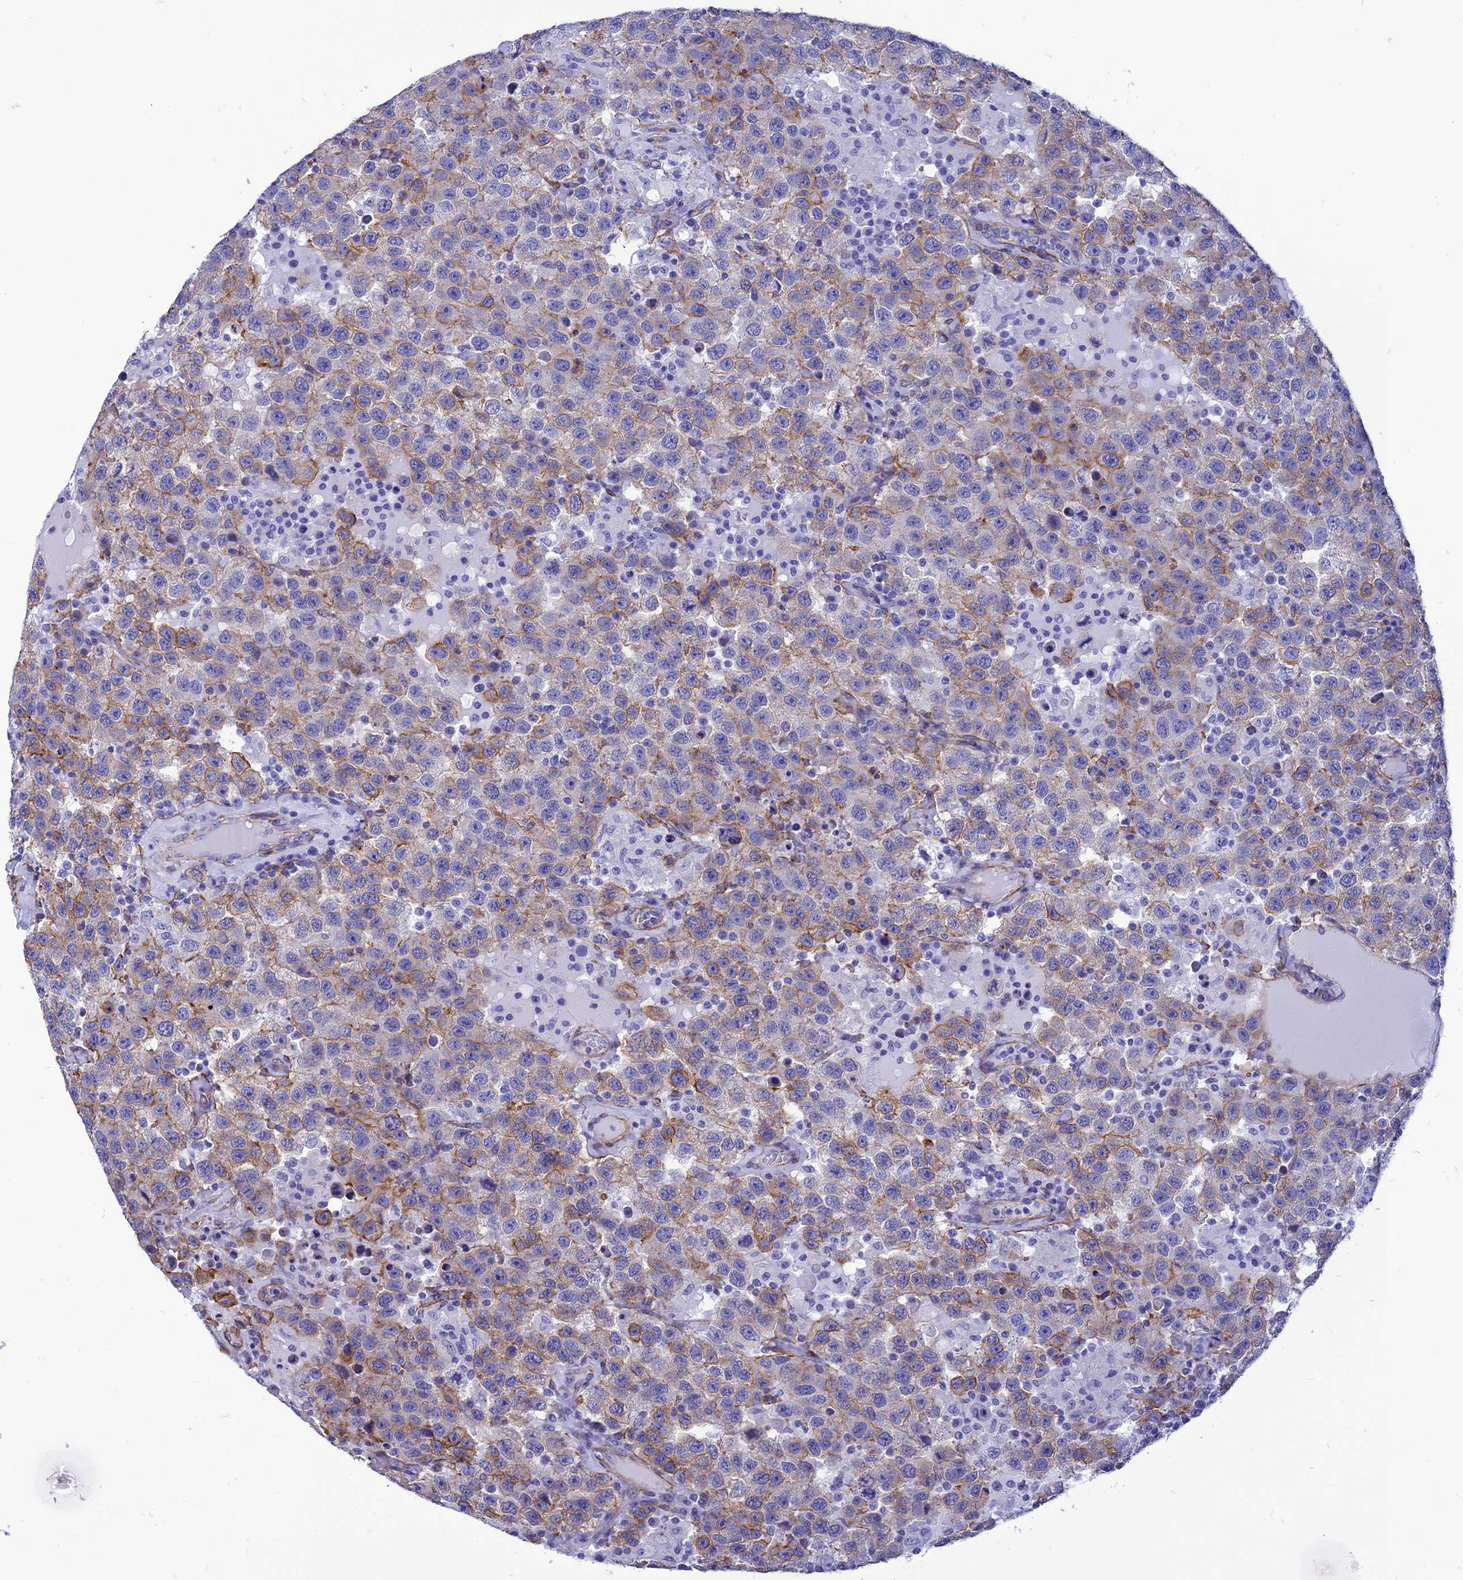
{"staining": {"intensity": "moderate", "quantity": "<25%", "location": "cytoplasmic/membranous"}, "tissue": "testis cancer", "cell_type": "Tumor cells", "image_type": "cancer", "snomed": [{"axis": "morphology", "description": "Seminoma, NOS"}, {"axis": "topography", "description": "Testis"}], "caption": "Testis cancer (seminoma) tissue demonstrates moderate cytoplasmic/membranous staining in approximately <25% of tumor cells", "gene": "NKD1", "patient": {"sex": "male", "age": 41}}